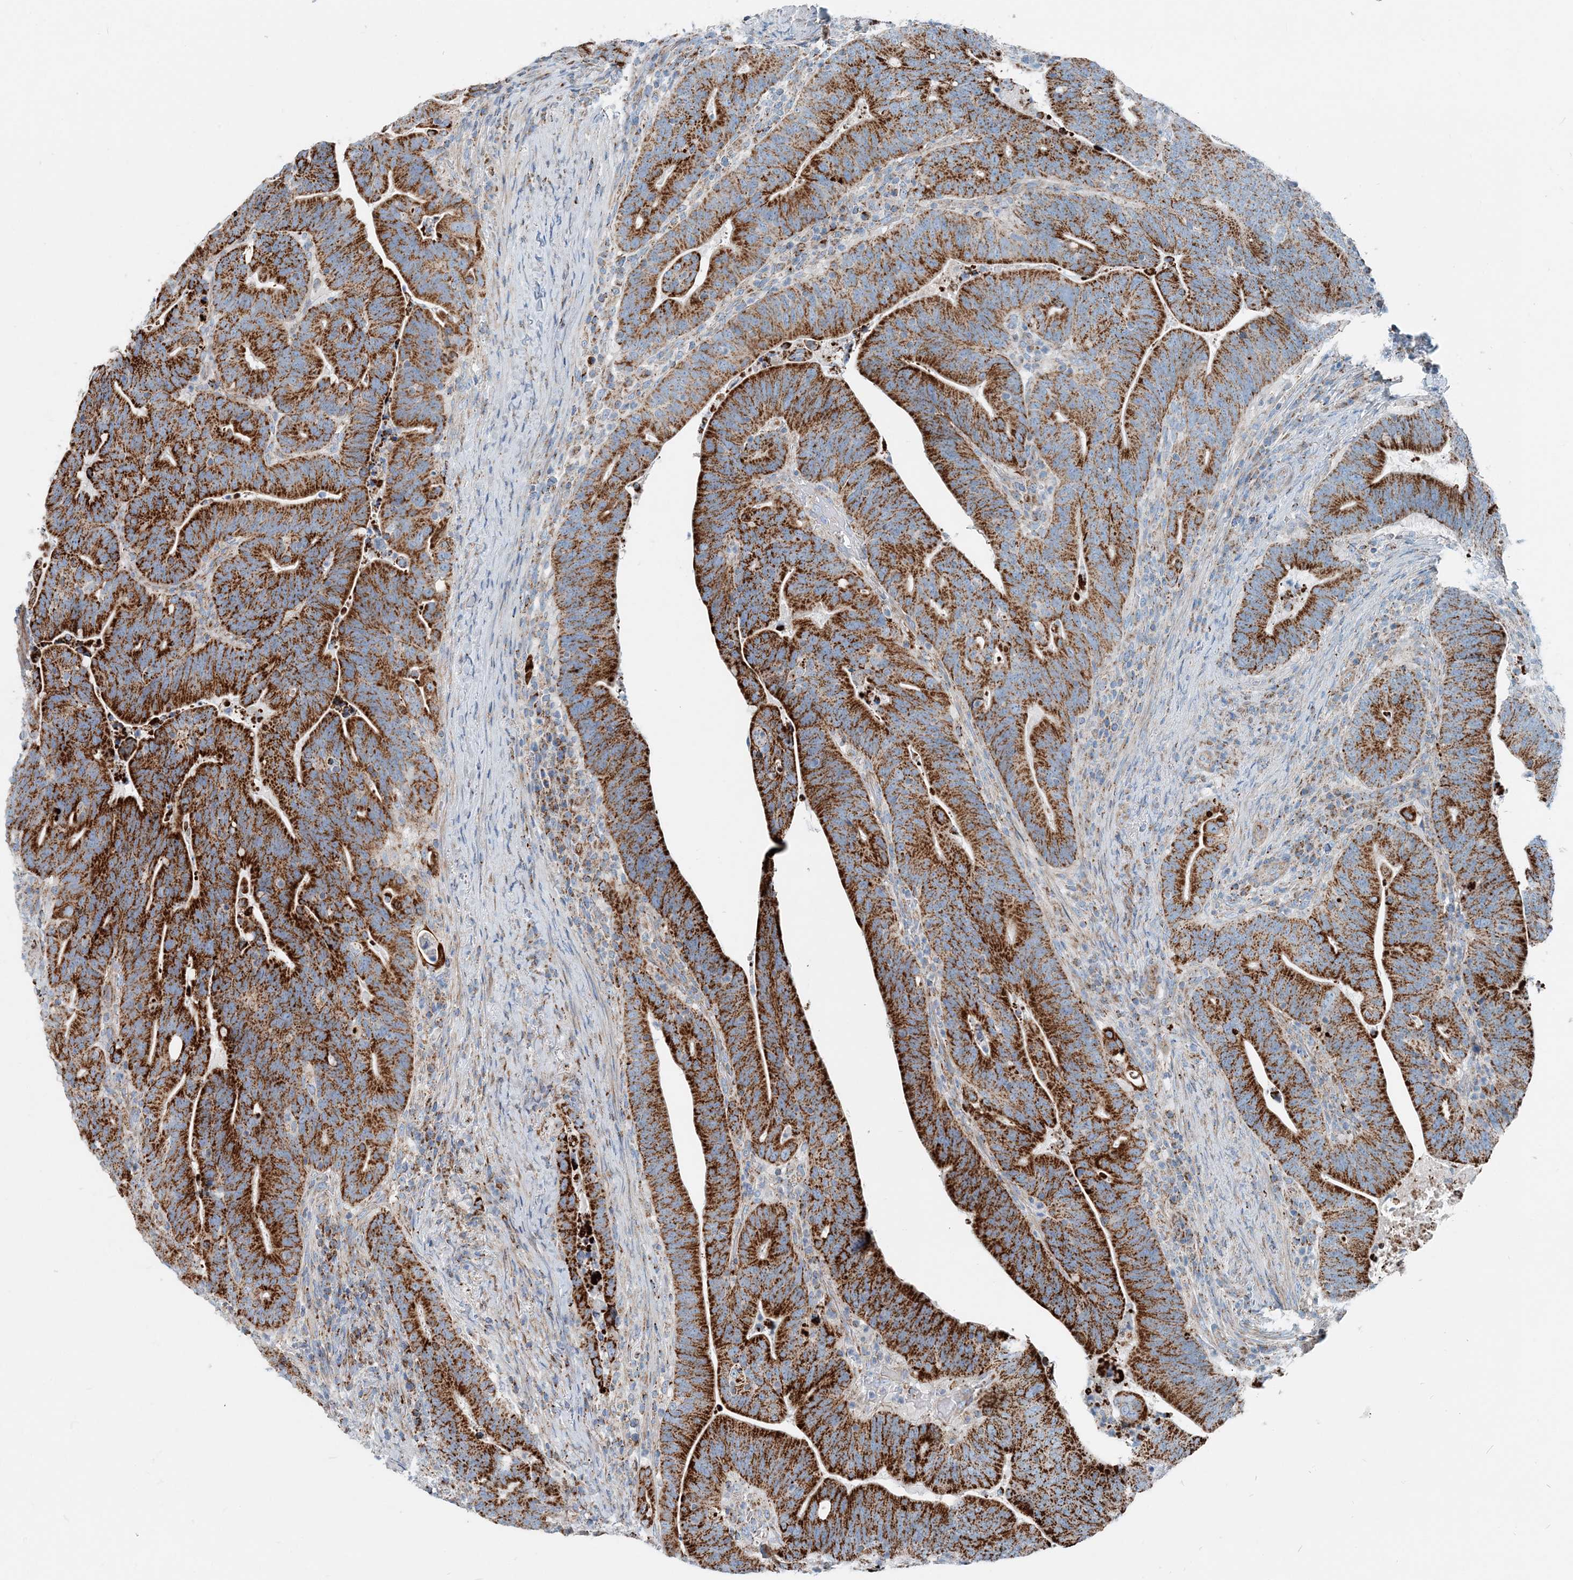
{"staining": {"intensity": "strong", "quantity": ">75%", "location": "cytoplasmic/membranous"}, "tissue": "colorectal cancer", "cell_type": "Tumor cells", "image_type": "cancer", "snomed": [{"axis": "morphology", "description": "Adenocarcinoma, NOS"}, {"axis": "topography", "description": "Colon"}], "caption": "About >75% of tumor cells in human colorectal cancer show strong cytoplasmic/membranous protein positivity as visualized by brown immunohistochemical staining.", "gene": "INTU", "patient": {"sex": "female", "age": 66}}